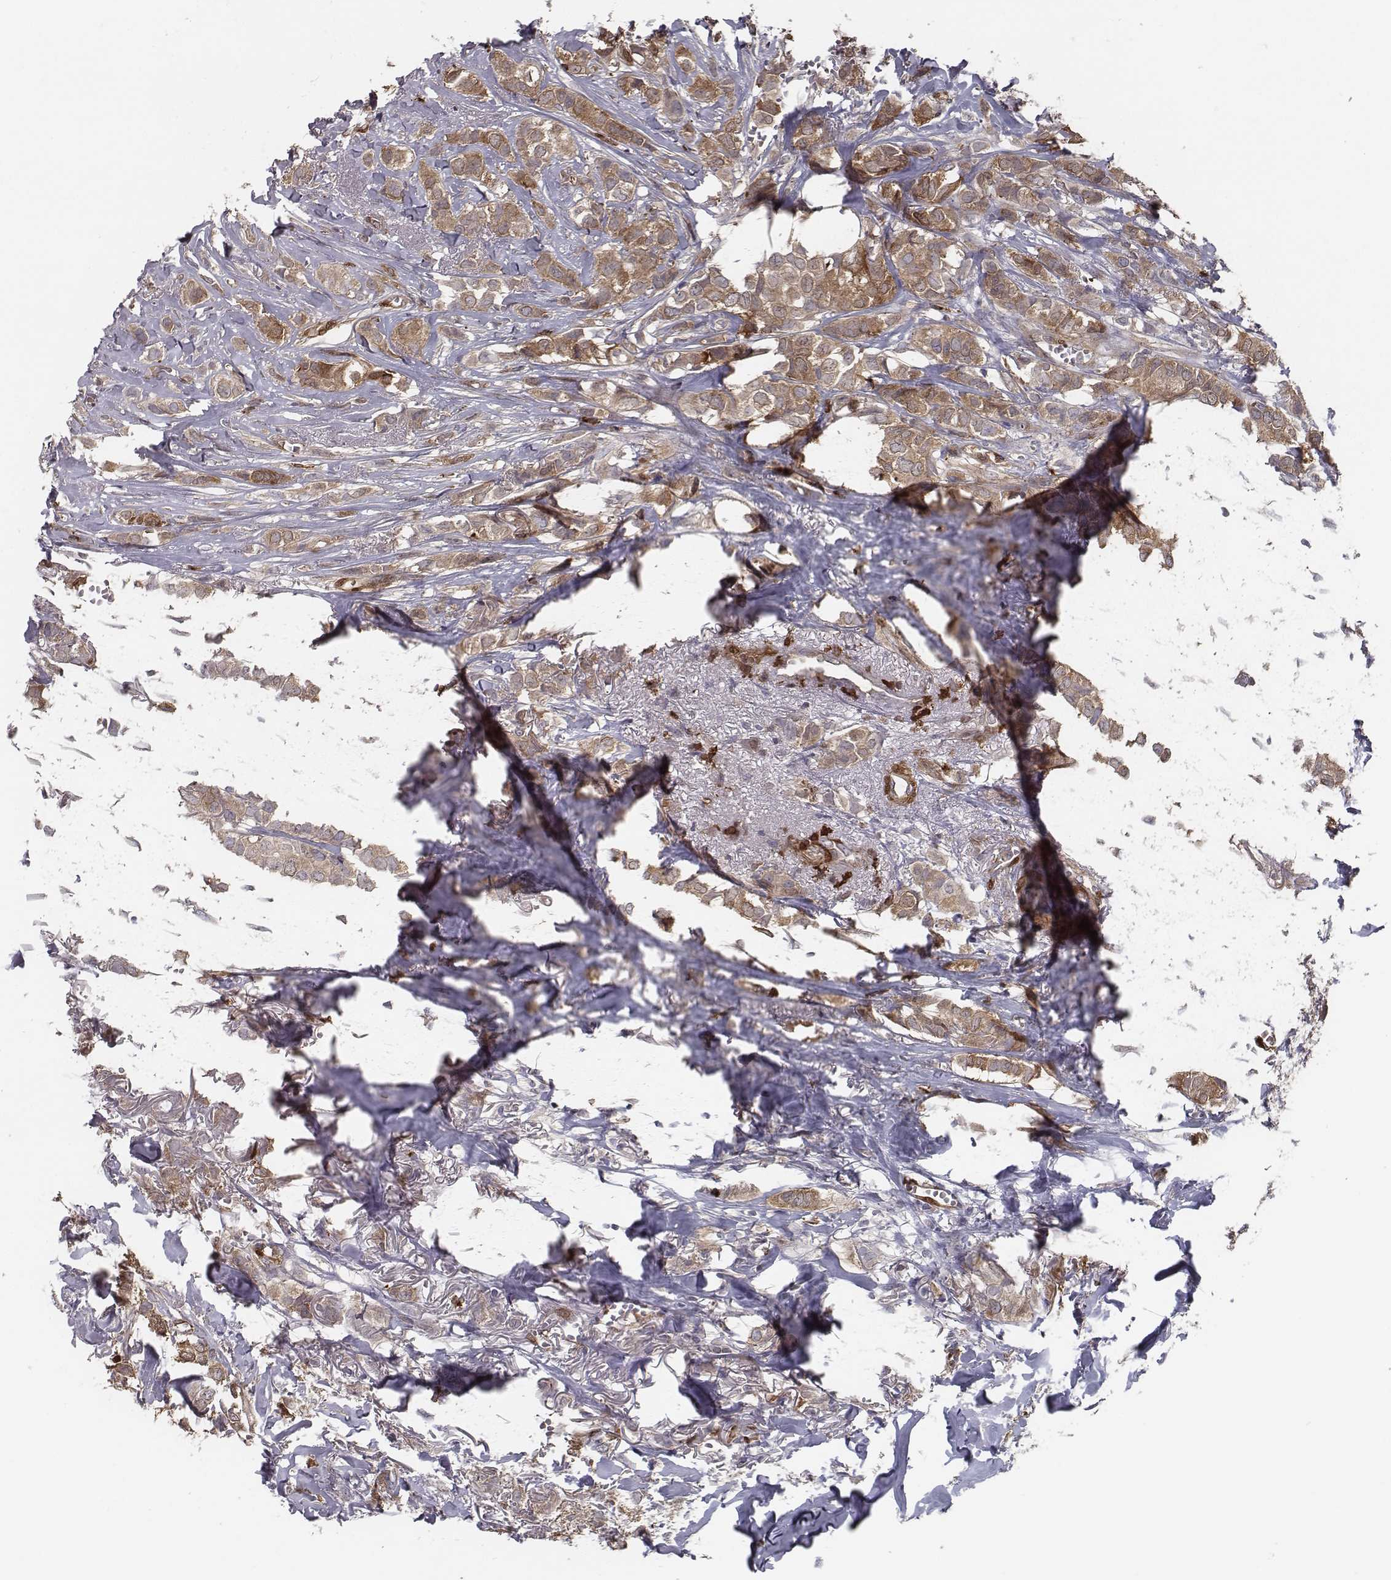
{"staining": {"intensity": "moderate", "quantity": ">75%", "location": "cytoplasmic/membranous"}, "tissue": "breast cancer", "cell_type": "Tumor cells", "image_type": "cancer", "snomed": [{"axis": "morphology", "description": "Duct carcinoma"}, {"axis": "topography", "description": "Breast"}], "caption": "Immunohistochemical staining of breast cancer (infiltrating ductal carcinoma) displays medium levels of moderate cytoplasmic/membranous protein staining in approximately >75% of tumor cells.", "gene": "ISYNA1", "patient": {"sex": "female", "age": 85}}